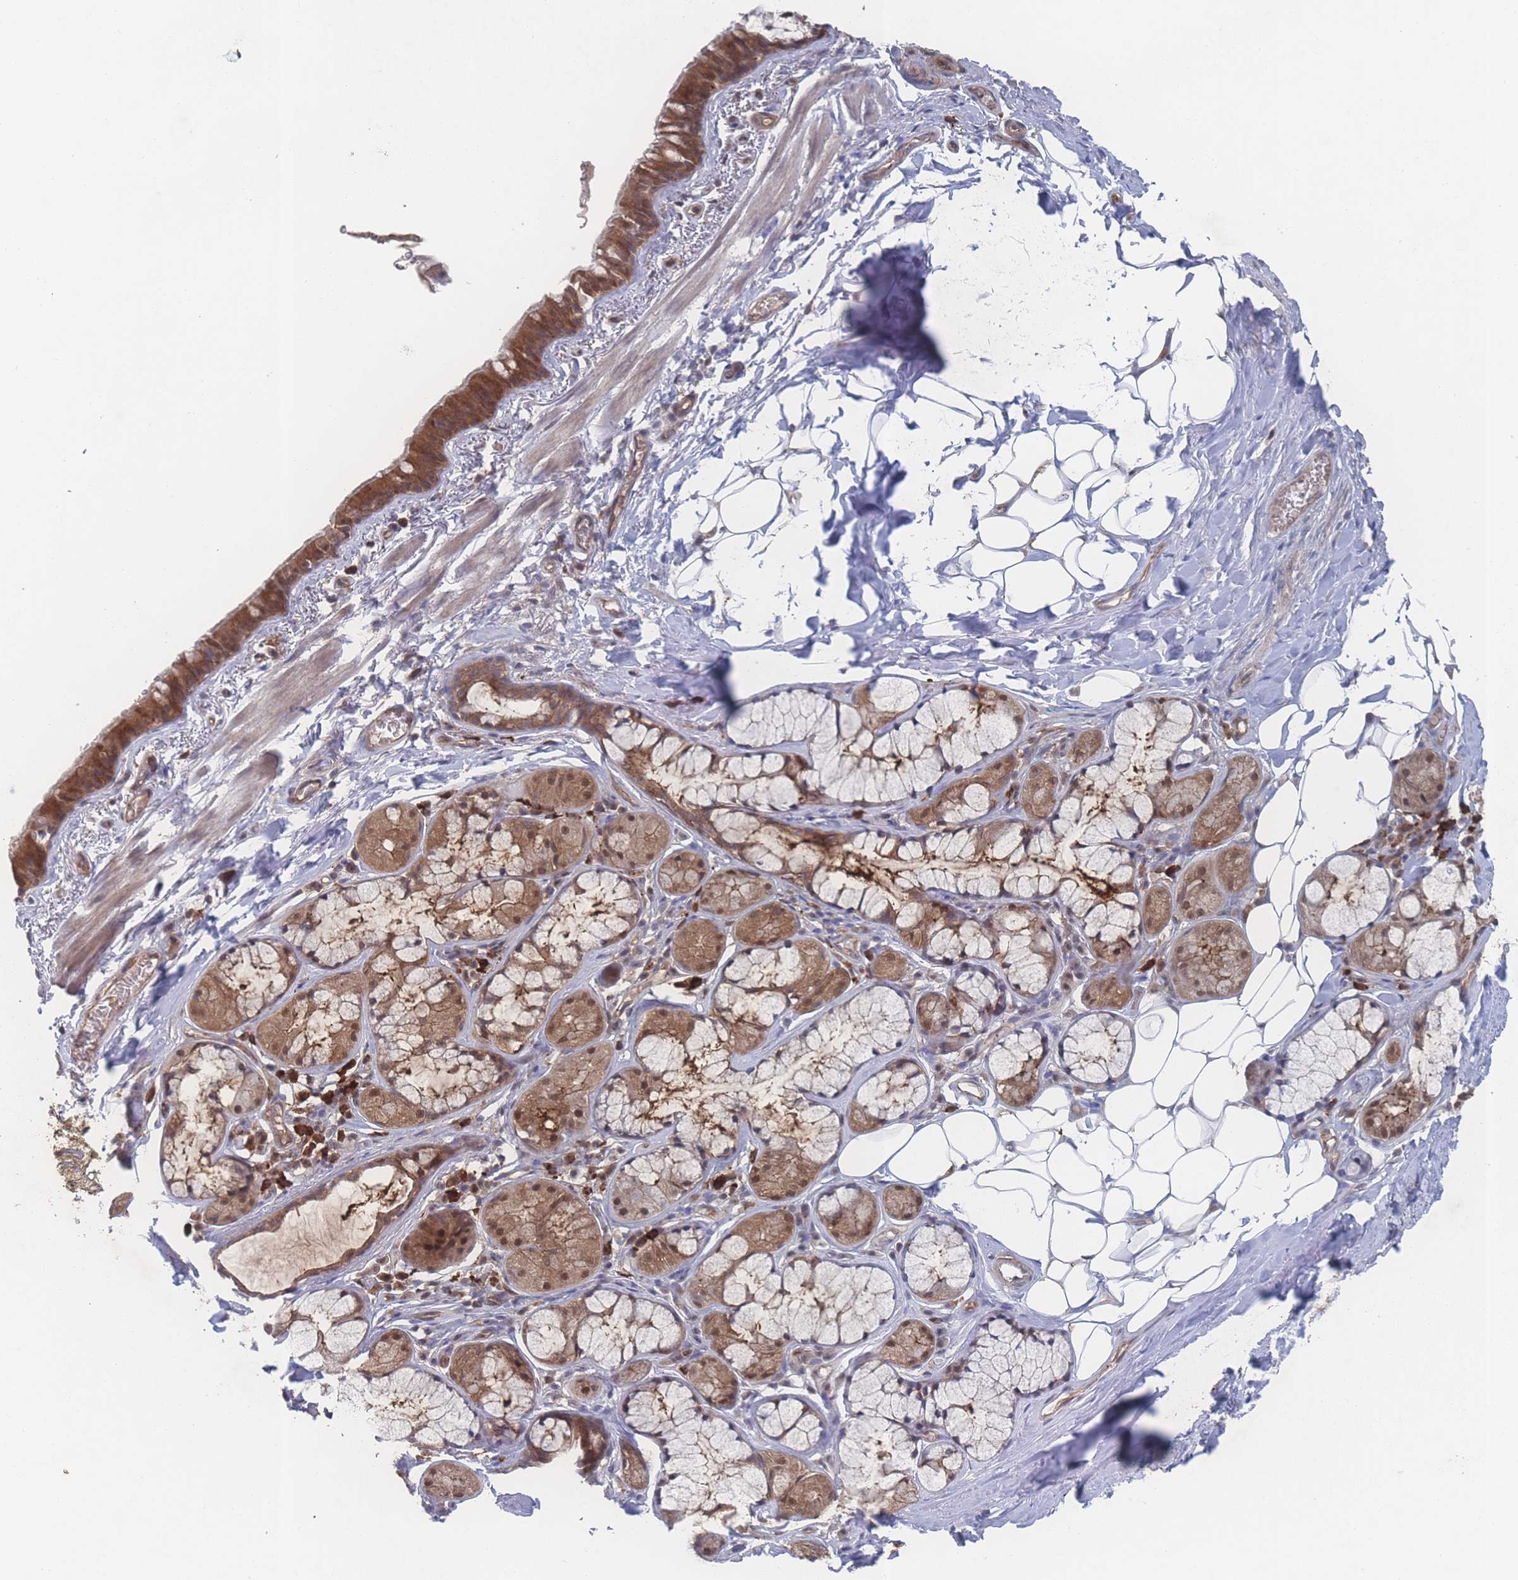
{"staining": {"intensity": "strong", "quantity": ">75%", "location": "cytoplasmic/membranous"}, "tissue": "bronchus", "cell_type": "Respiratory epithelial cells", "image_type": "normal", "snomed": [{"axis": "morphology", "description": "Normal tissue, NOS"}, {"axis": "topography", "description": "Cartilage tissue"}], "caption": "Strong cytoplasmic/membranous staining for a protein is identified in approximately >75% of respiratory epithelial cells of benign bronchus using IHC.", "gene": "PSMA1", "patient": {"sex": "male", "age": 63}}